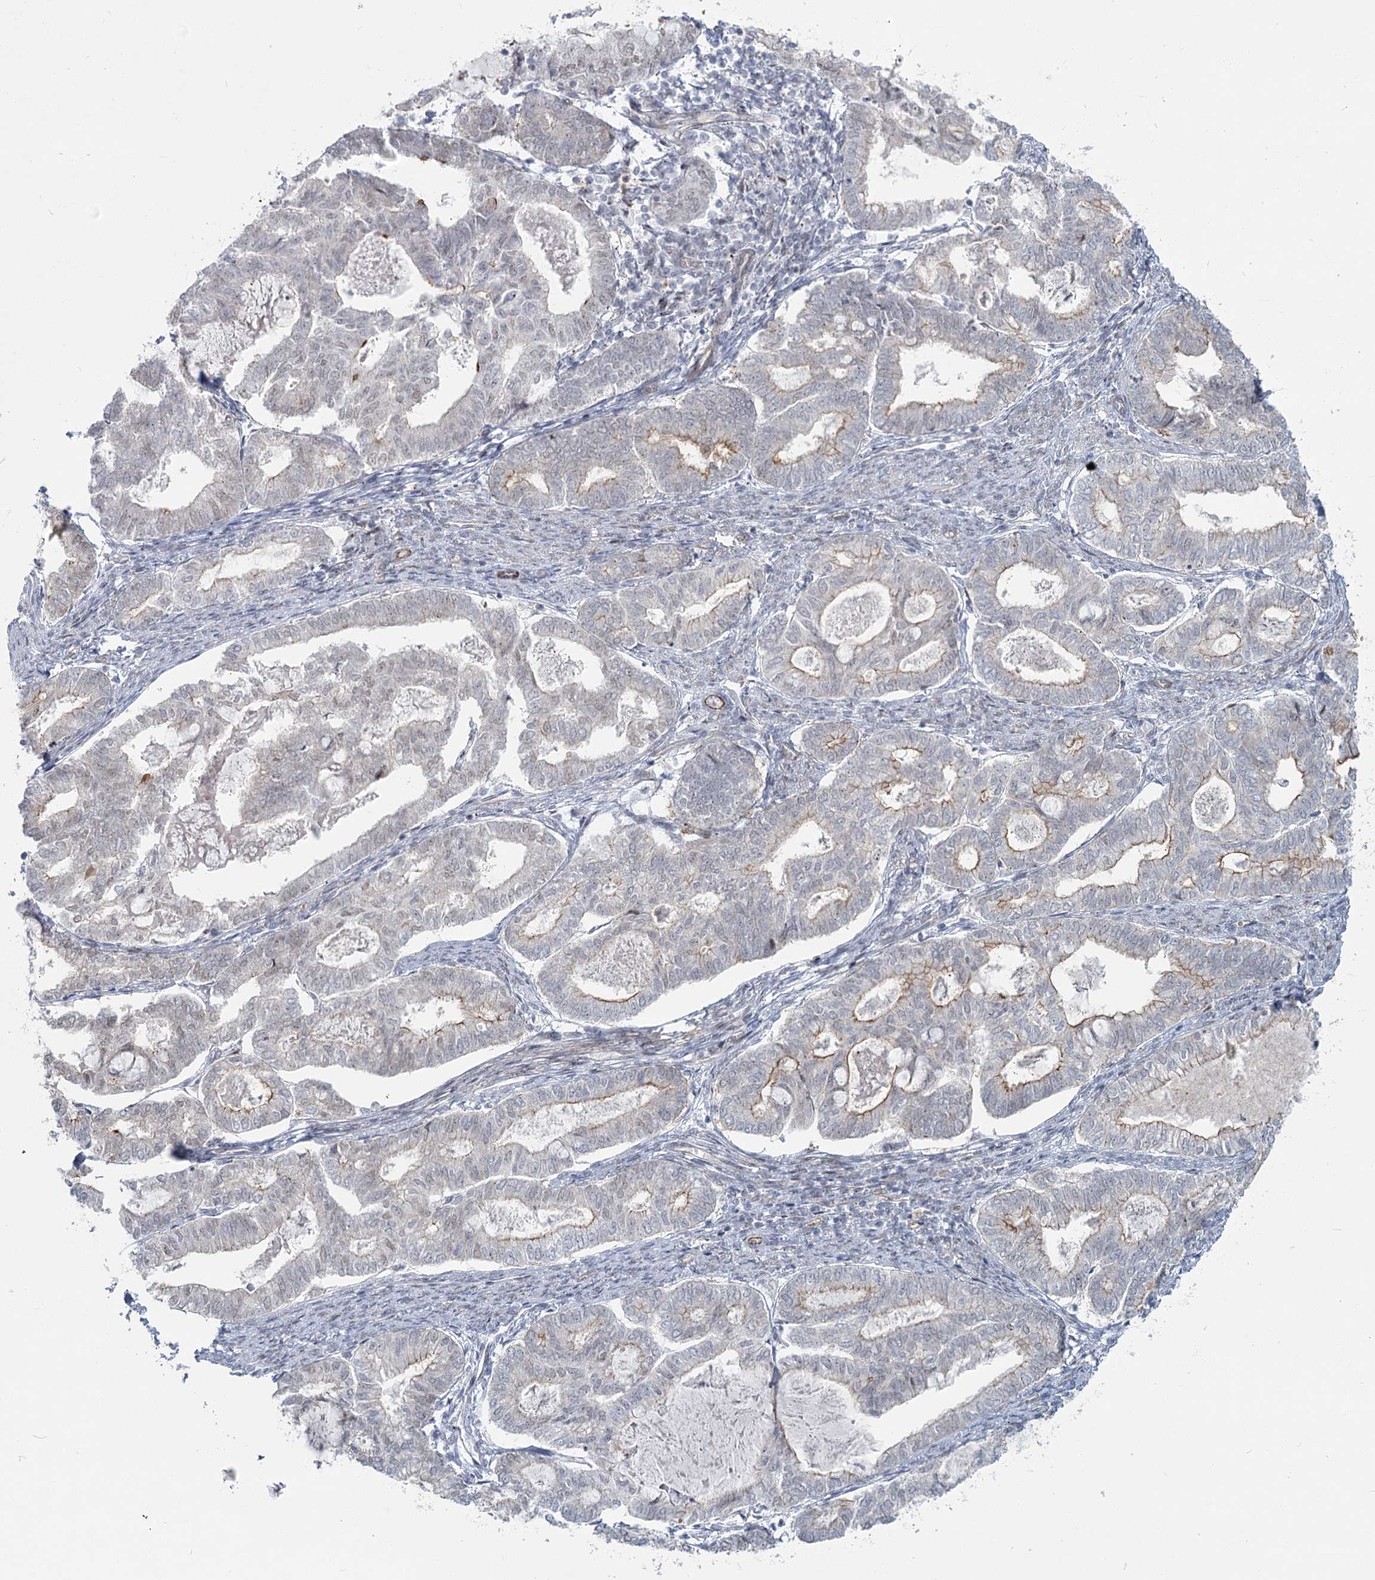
{"staining": {"intensity": "moderate", "quantity": "<25%", "location": "cytoplasmic/membranous"}, "tissue": "endometrial cancer", "cell_type": "Tumor cells", "image_type": "cancer", "snomed": [{"axis": "morphology", "description": "Adenocarcinoma, NOS"}, {"axis": "topography", "description": "Endometrium"}], "caption": "Approximately <25% of tumor cells in endometrial cancer (adenocarcinoma) show moderate cytoplasmic/membranous protein expression as visualized by brown immunohistochemical staining.", "gene": "ABHD8", "patient": {"sex": "female", "age": 79}}